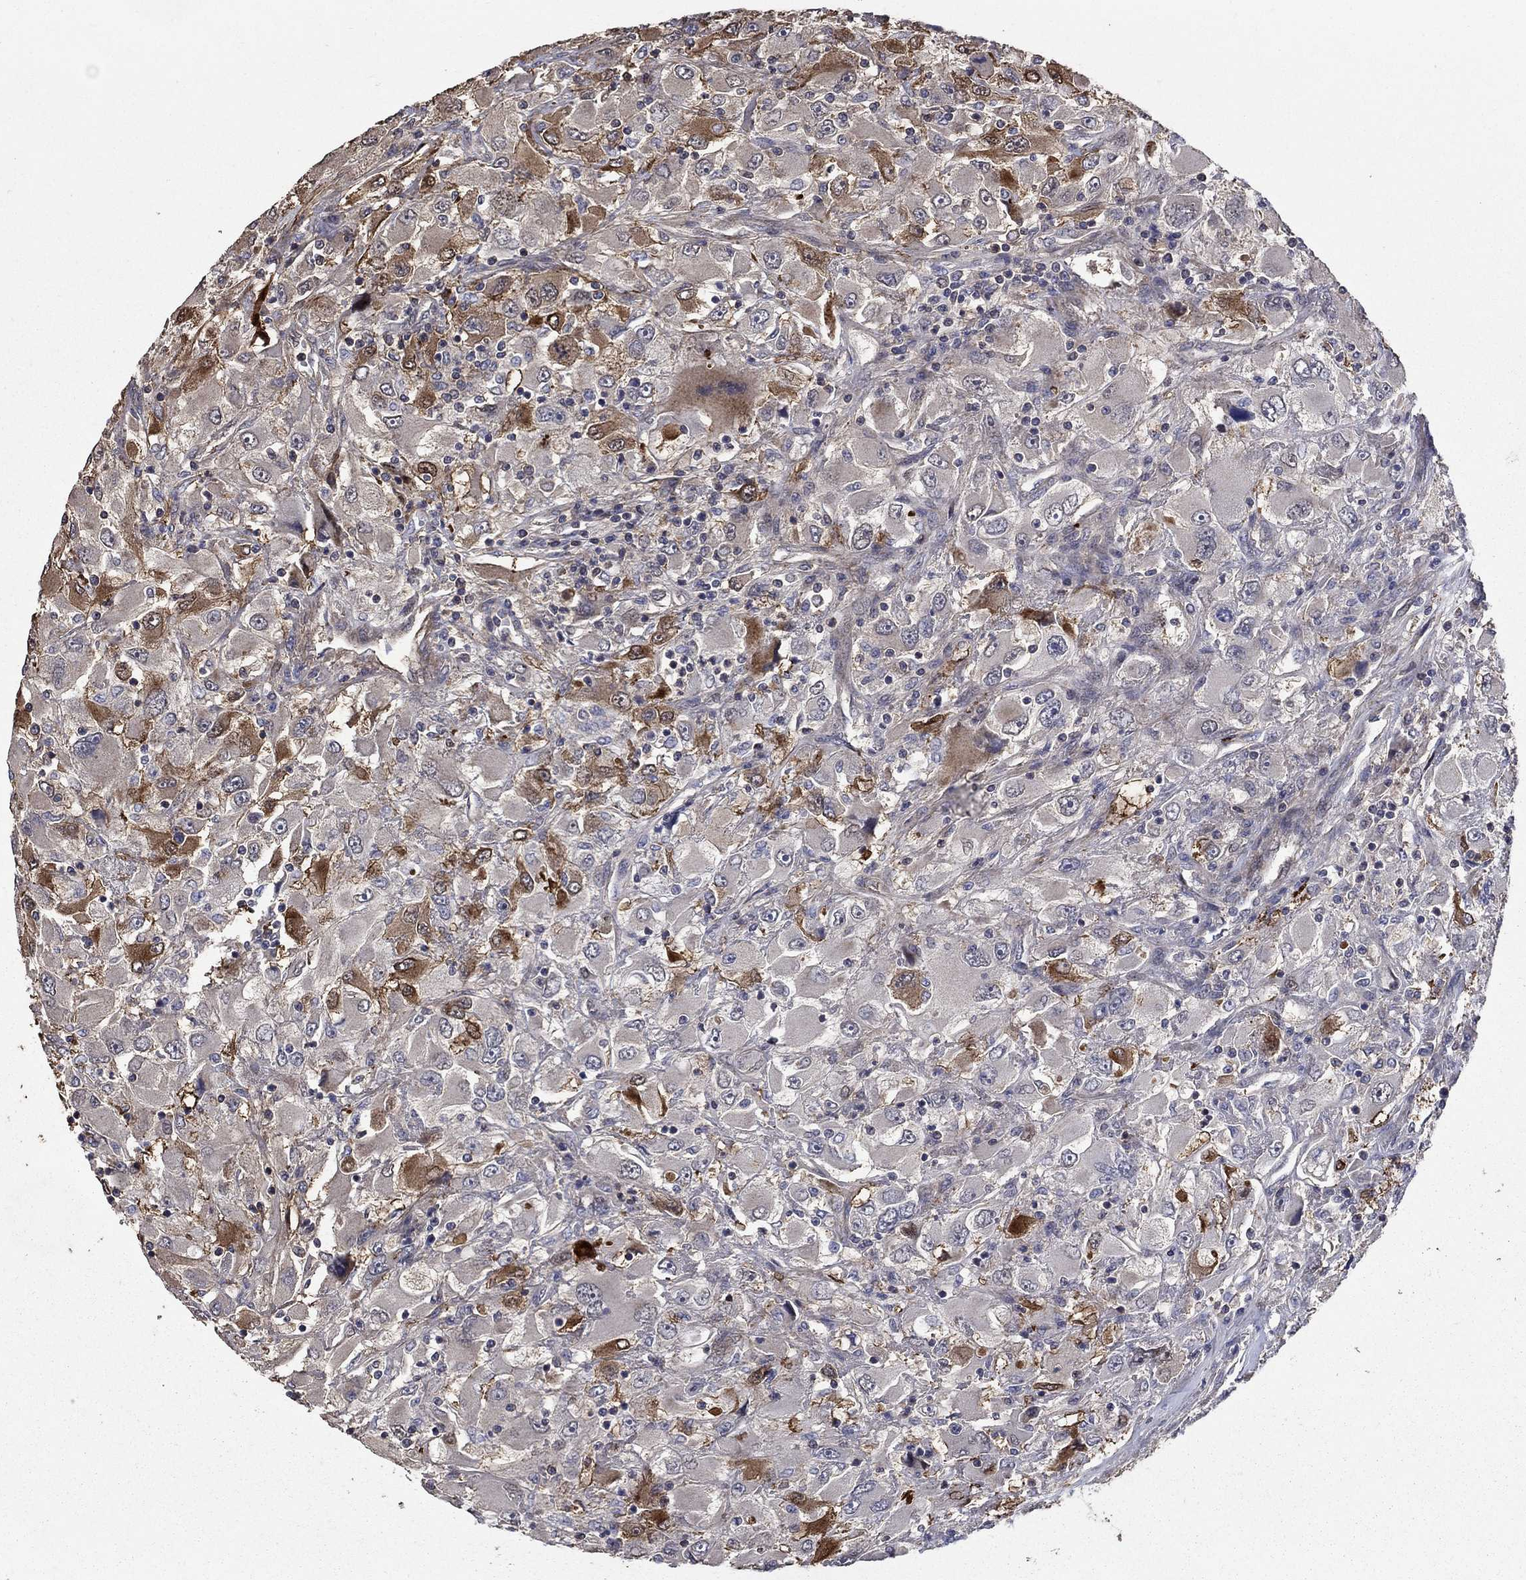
{"staining": {"intensity": "strong", "quantity": "<25%", "location": "cytoplasmic/membranous"}, "tissue": "renal cancer", "cell_type": "Tumor cells", "image_type": "cancer", "snomed": [{"axis": "morphology", "description": "Adenocarcinoma, NOS"}, {"axis": "topography", "description": "Kidney"}], "caption": "Immunohistochemistry of human renal cancer reveals medium levels of strong cytoplasmic/membranous staining in about <25% of tumor cells.", "gene": "DVL1", "patient": {"sex": "female", "age": 52}}